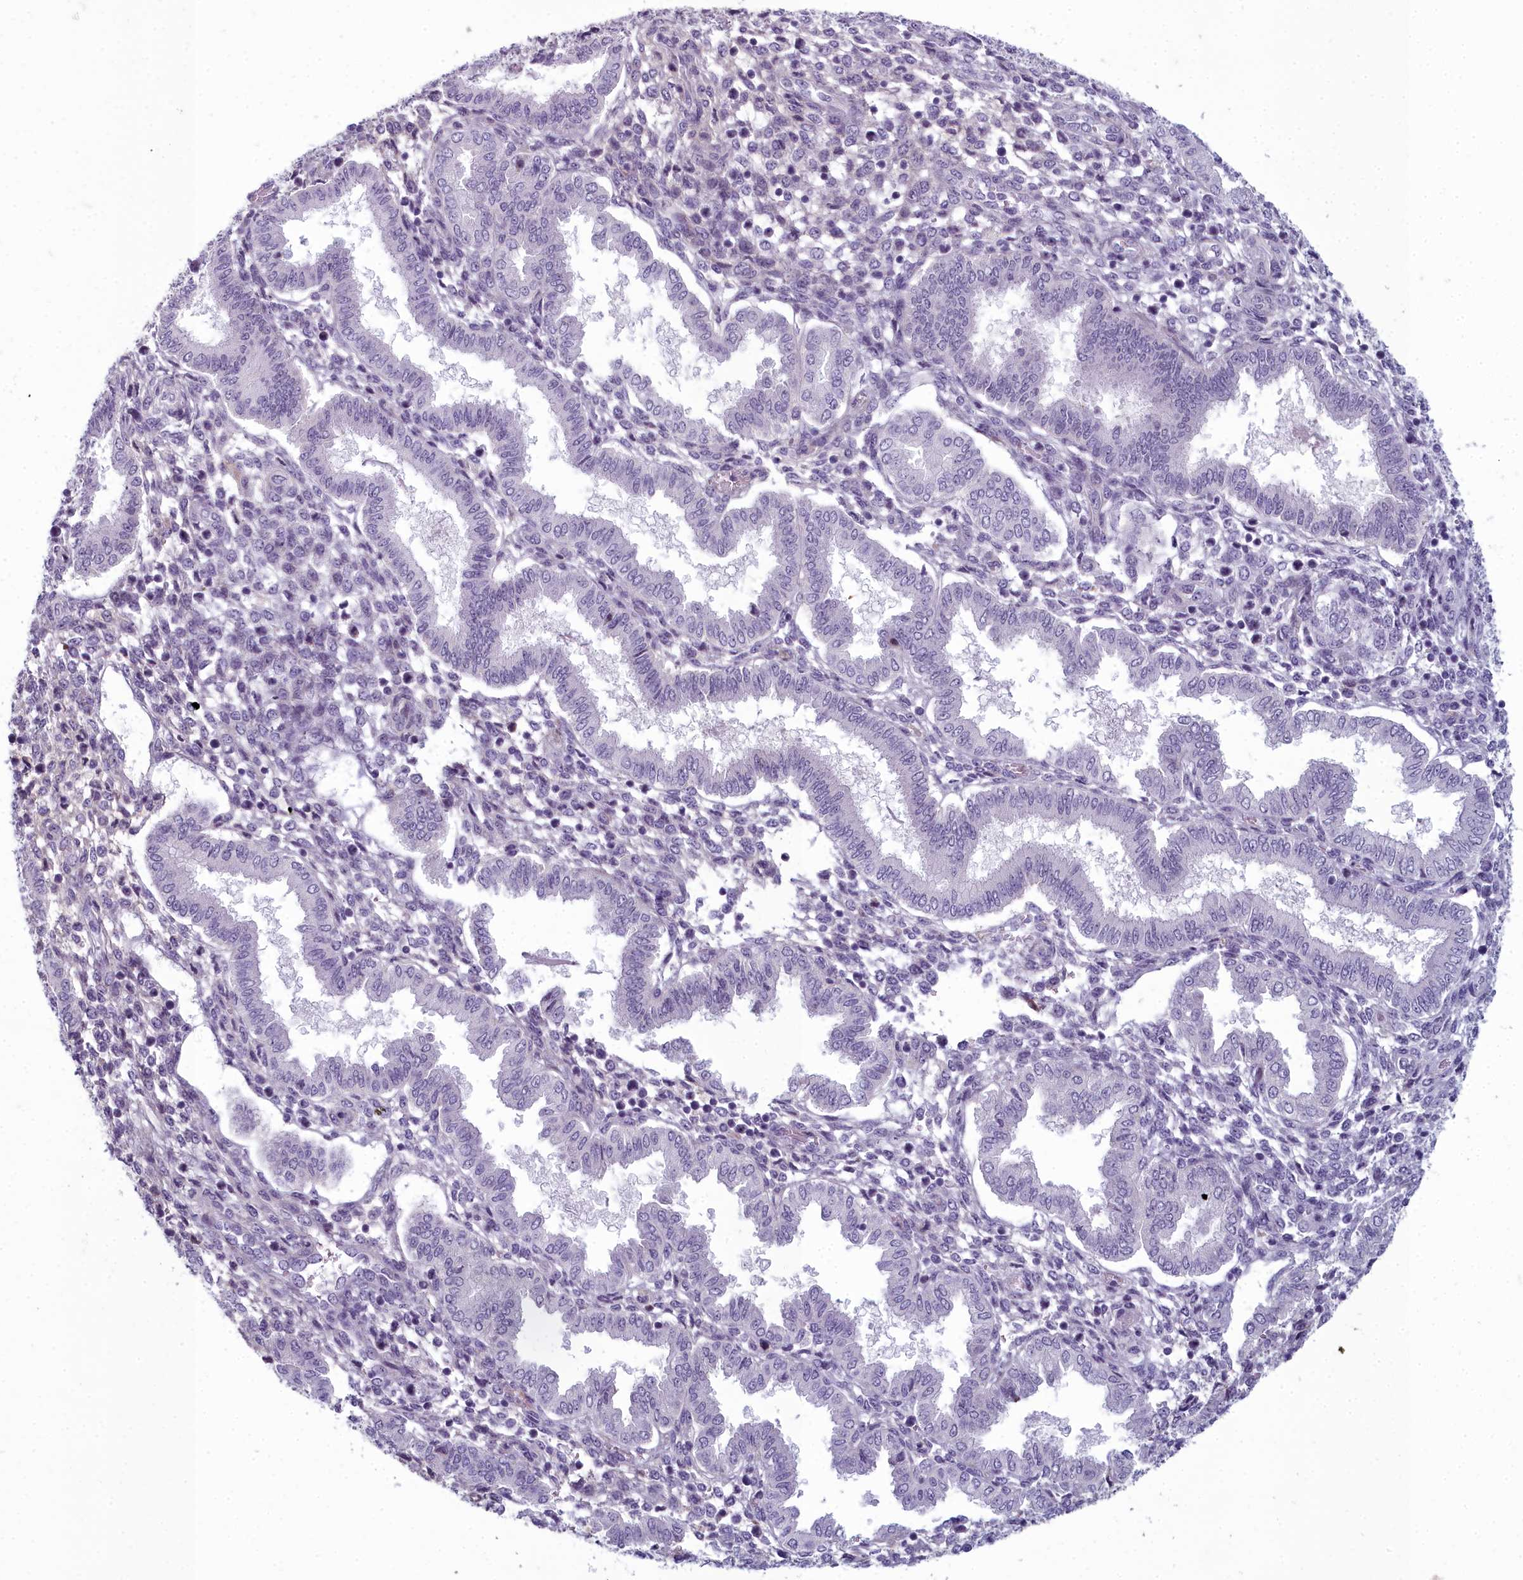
{"staining": {"intensity": "negative", "quantity": "none", "location": "none"}, "tissue": "endometrium", "cell_type": "Cells in endometrial stroma", "image_type": "normal", "snomed": [{"axis": "morphology", "description": "Normal tissue, NOS"}, {"axis": "topography", "description": "Endometrium"}], "caption": "Immunohistochemistry of benign human endometrium shows no expression in cells in endometrial stroma.", "gene": "INSYN2A", "patient": {"sex": "female", "age": 24}}